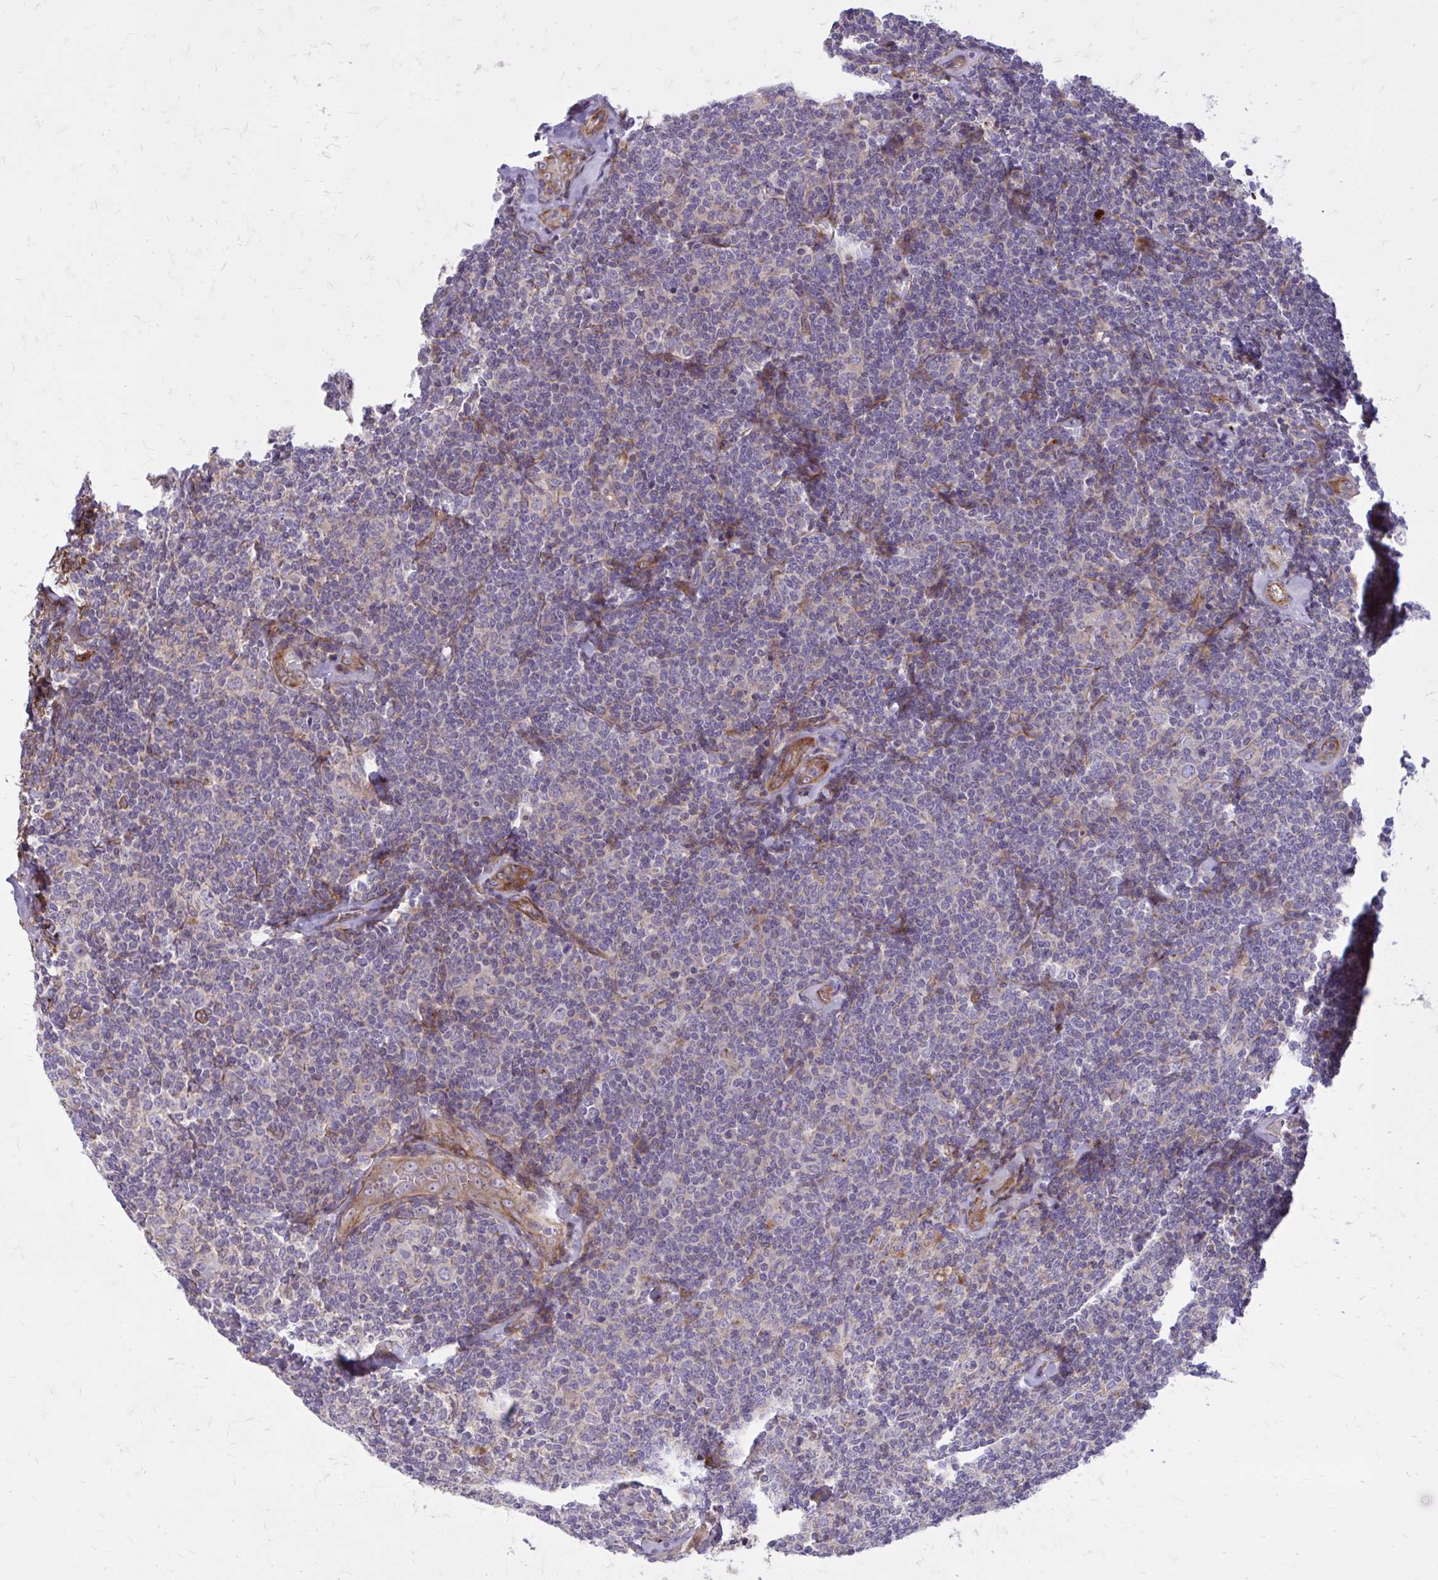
{"staining": {"intensity": "negative", "quantity": "none", "location": "none"}, "tissue": "lymphoma", "cell_type": "Tumor cells", "image_type": "cancer", "snomed": [{"axis": "morphology", "description": "Malignant lymphoma, non-Hodgkin's type, Low grade"}, {"axis": "topography", "description": "Lymph node"}], "caption": "There is no significant staining in tumor cells of lymphoma.", "gene": "FAP", "patient": {"sex": "female", "age": 56}}